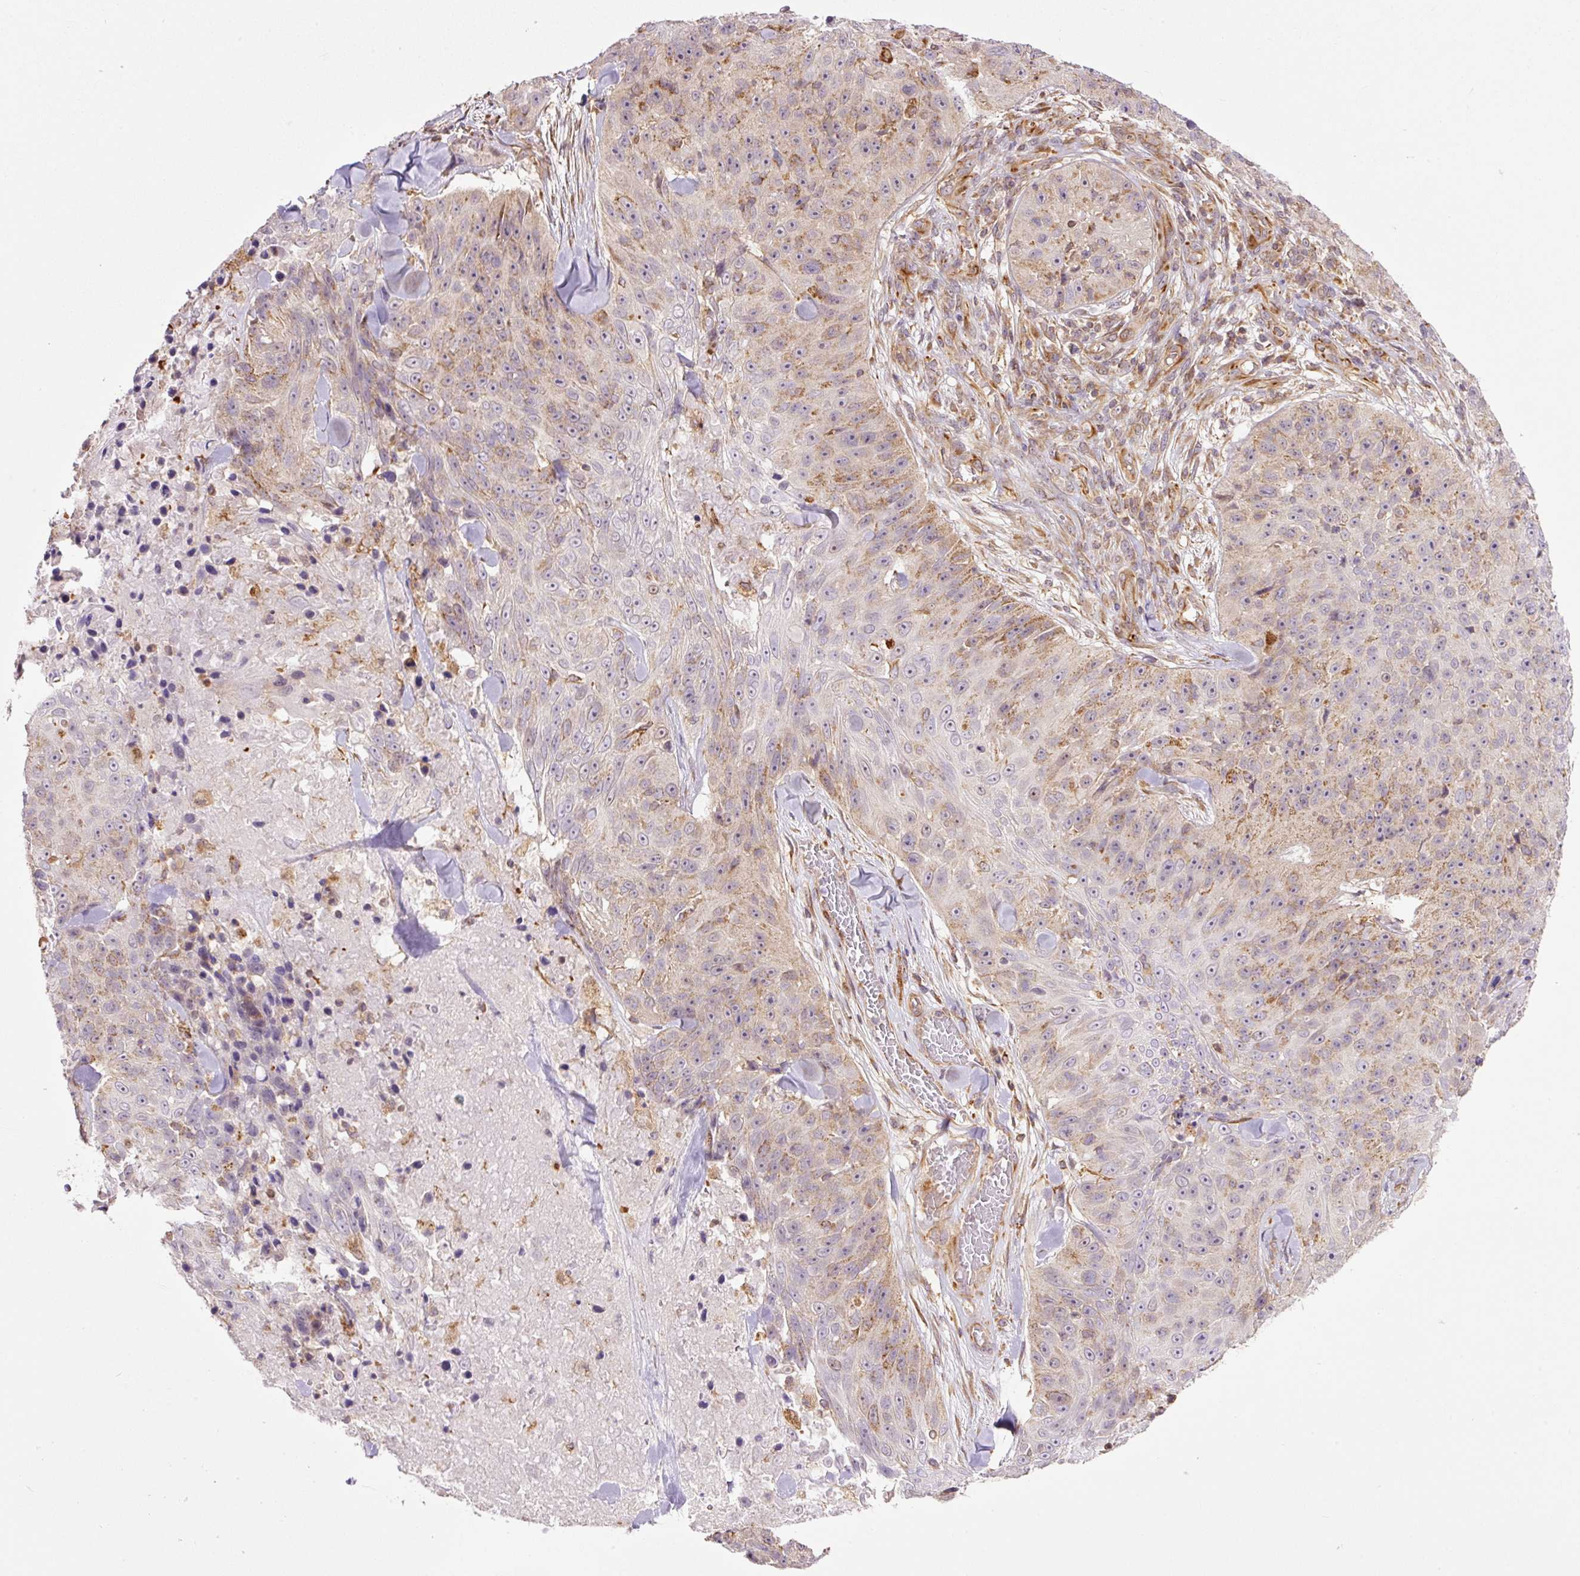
{"staining": {"intensity": "moderate", "quantity": "25%-75%", "location": "cytoplasmic/membranous"}, "tissue": "skin cancer", "cell_type": "Tumor cells", "image_type": "cancer", "snomed": [{"axis": "morphology", "description": "Squamous cell carcinoma, NOS"}, {"axis": "topography", "description": "Skin"}], "caption": "Protein staining of skin cancer (squamous cell carcinoma) tissue shows moderate cytoplasmic/membranous positivity in about 25%-75% of tumor cells.", "gene": "PCK2", "patient": {"sex": "female", "age": 87}}